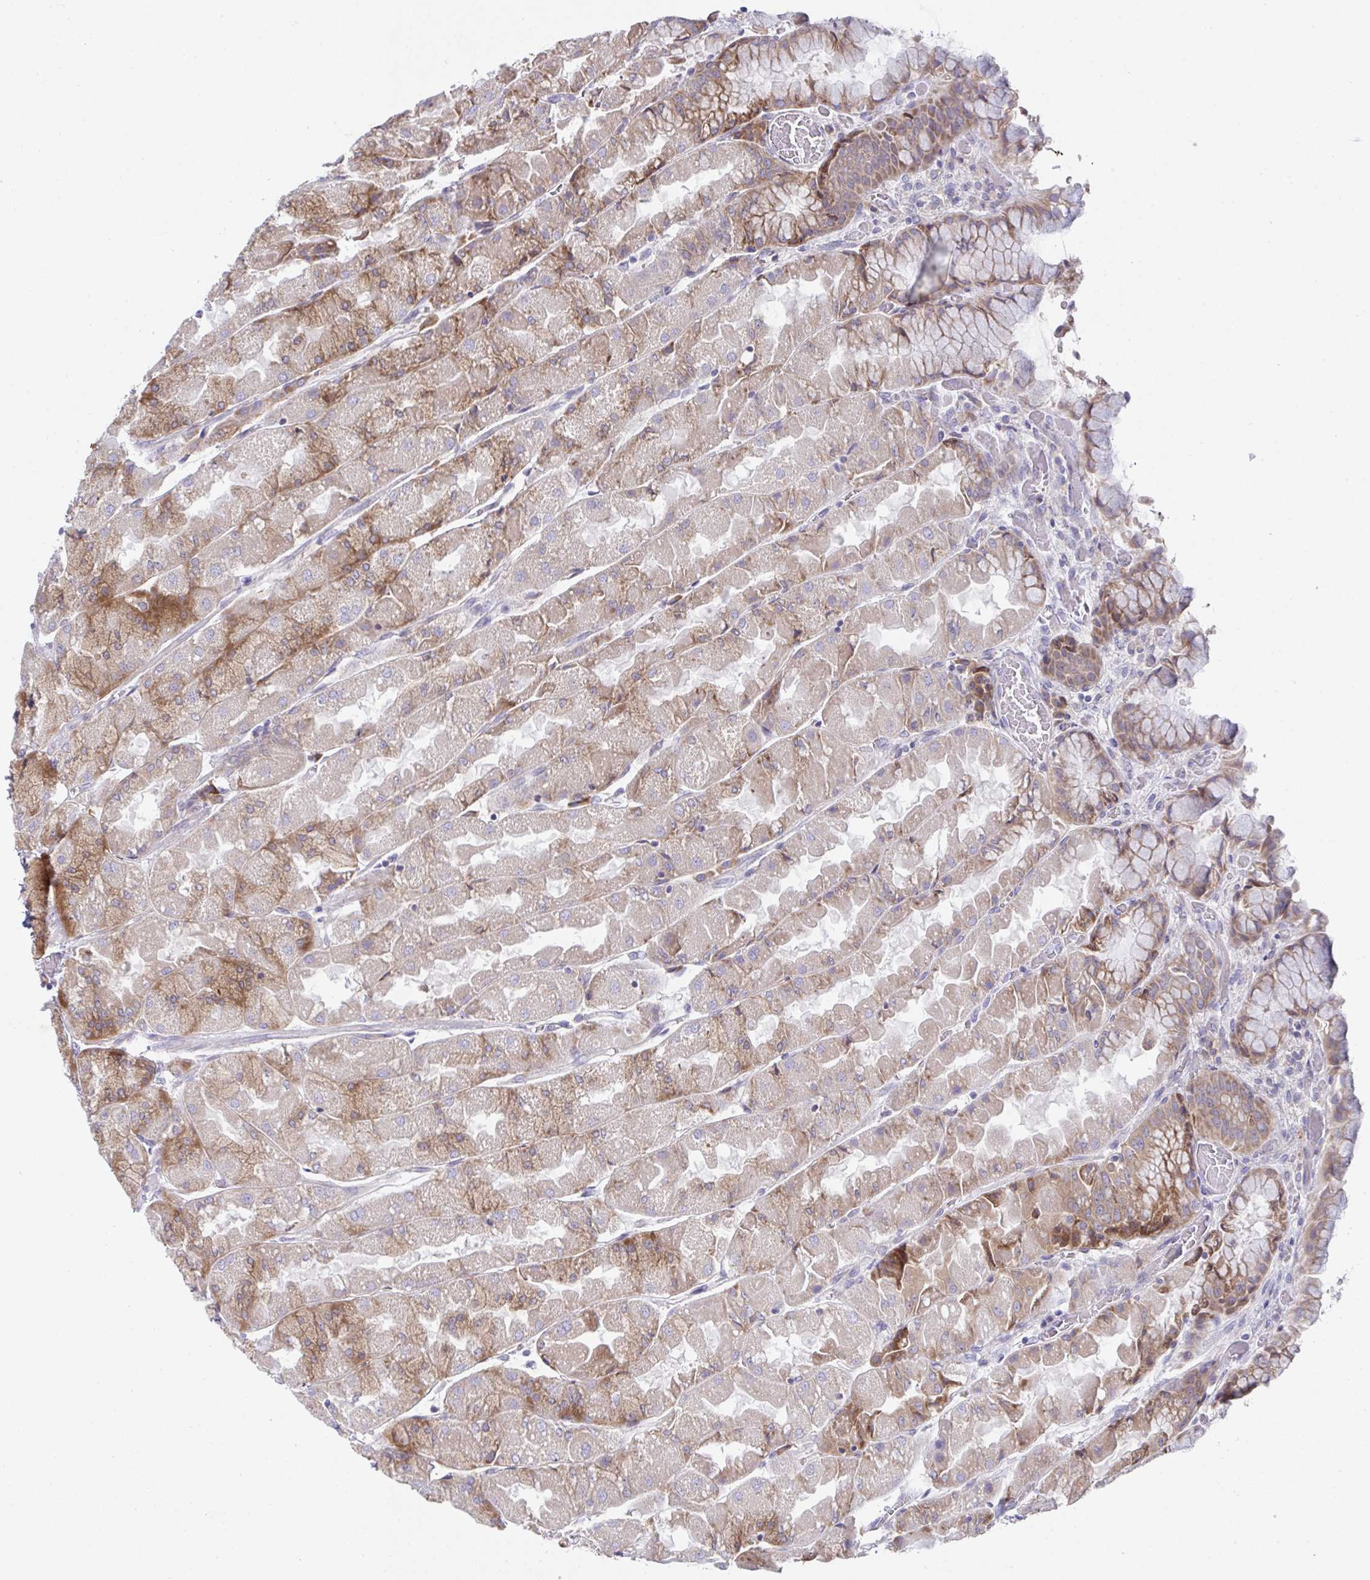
{"staining": {"intensity": "moderate", "quantity": "25%-75%", "location": "cytoplasmic/membranous"}, "tissue": "stomach", "cell_type": "Glandular cells", "image_type": "normal", "snomed": [{"axis": "morphology", "description": "Normal tissue, NOS"}, {"axis": "topography", "description": "Stomach"}], "caption": "Immunohistochemistry (IHC) photomicrograph of unremarkable human stomach stained for a protein (brown), which exhibits medium levels of moderate cytoplasmic/membranous positivity in approximately 25%-75% of glandular cells.", "gene": "FAU", "patient": {"sex": "female", "age": 61}}